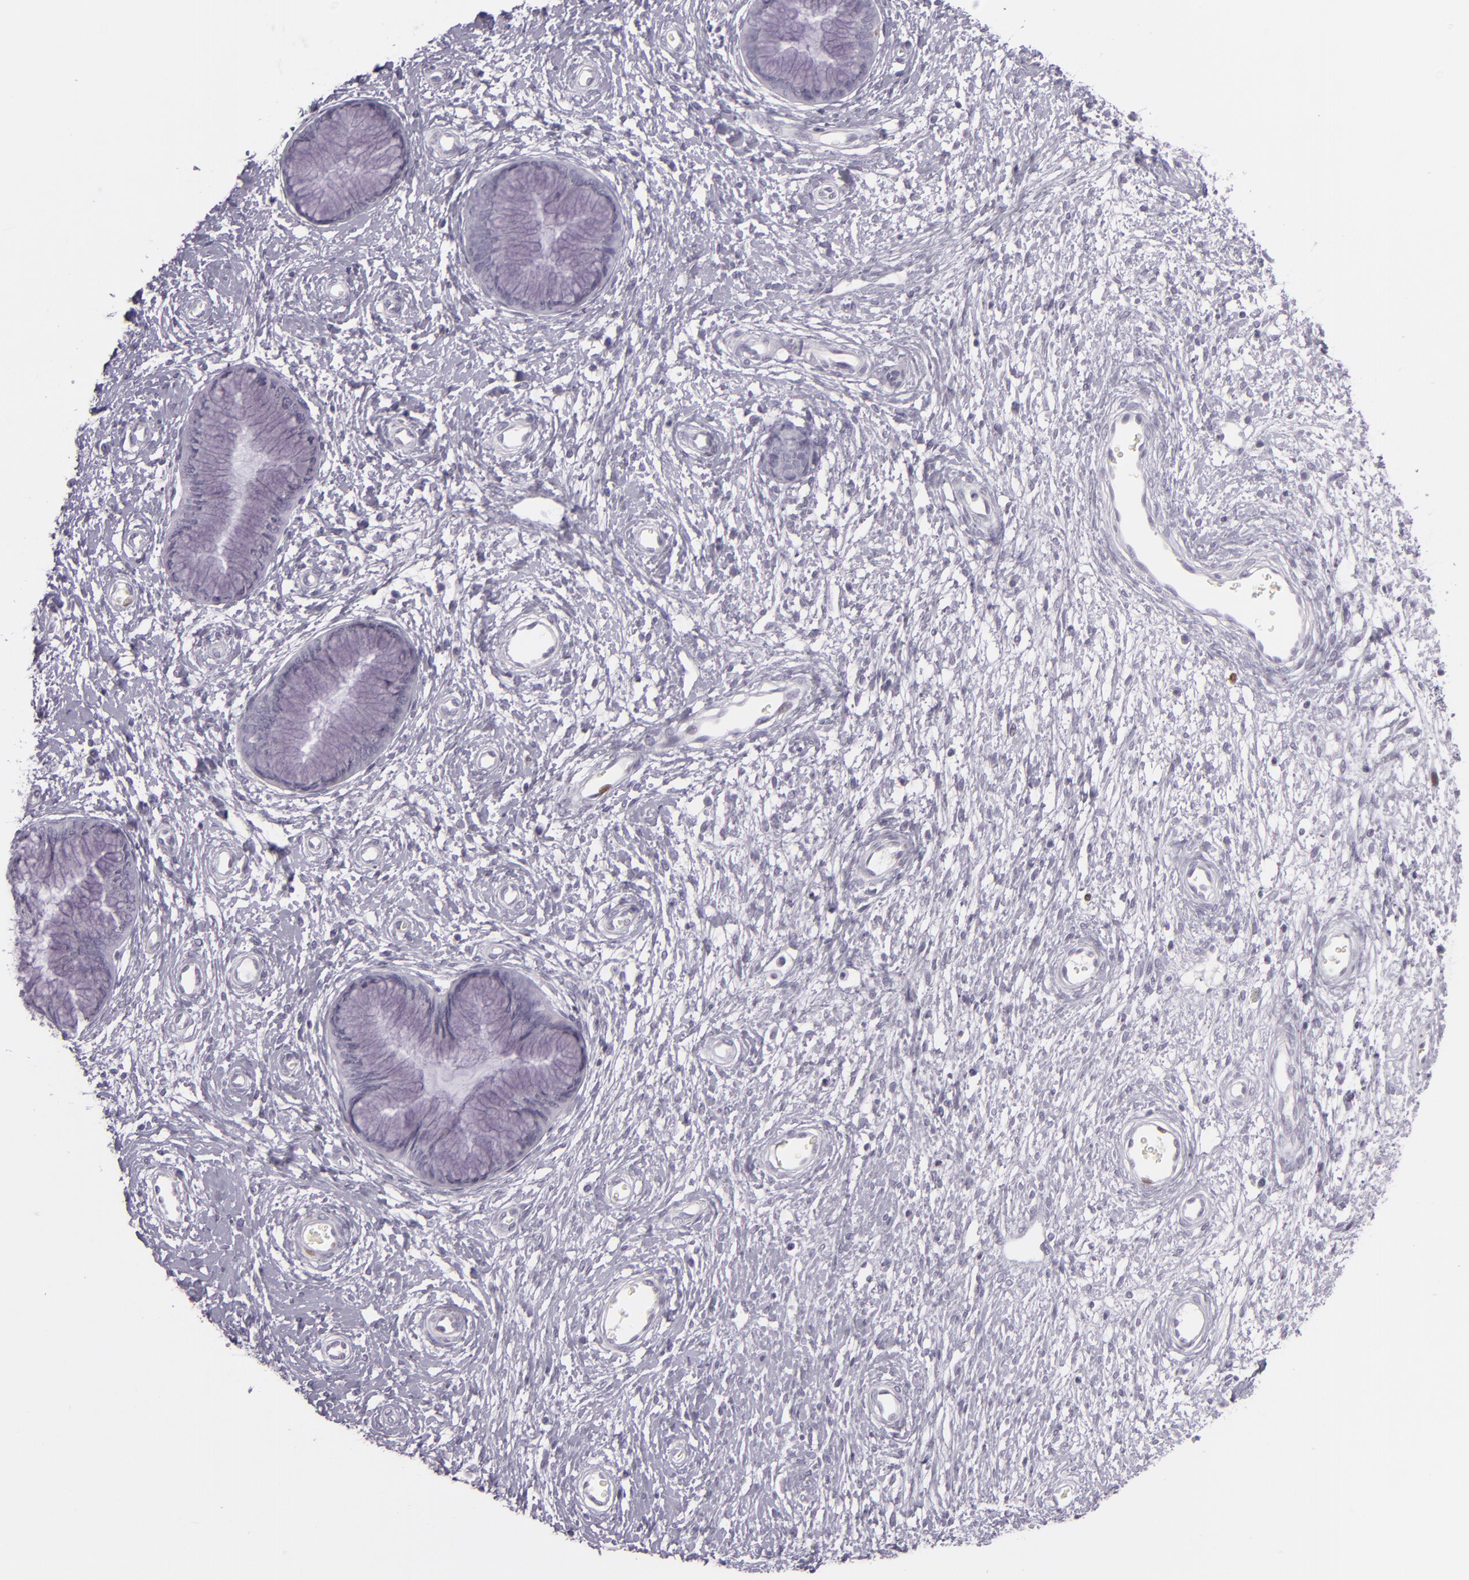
{"staining": {"intensity": "negative", "quantity": "none", "location": "none"}, "tissue": "cervix", "cell_type": "Glandular cells", "image_type": "normal", "snomed": [{"axis": "morphology", "description": "Normal tissue, NOS"}, {"axis": "topography", "description": "Cervix"}], "caption": "Immunohistochemistry photomicrograph of unremarkable human cervix stained for a protein (brown), which exhibits no positivity in glandular cells.", "gene": "MCM3", "patient": {"sex": "female", "age": 55}}